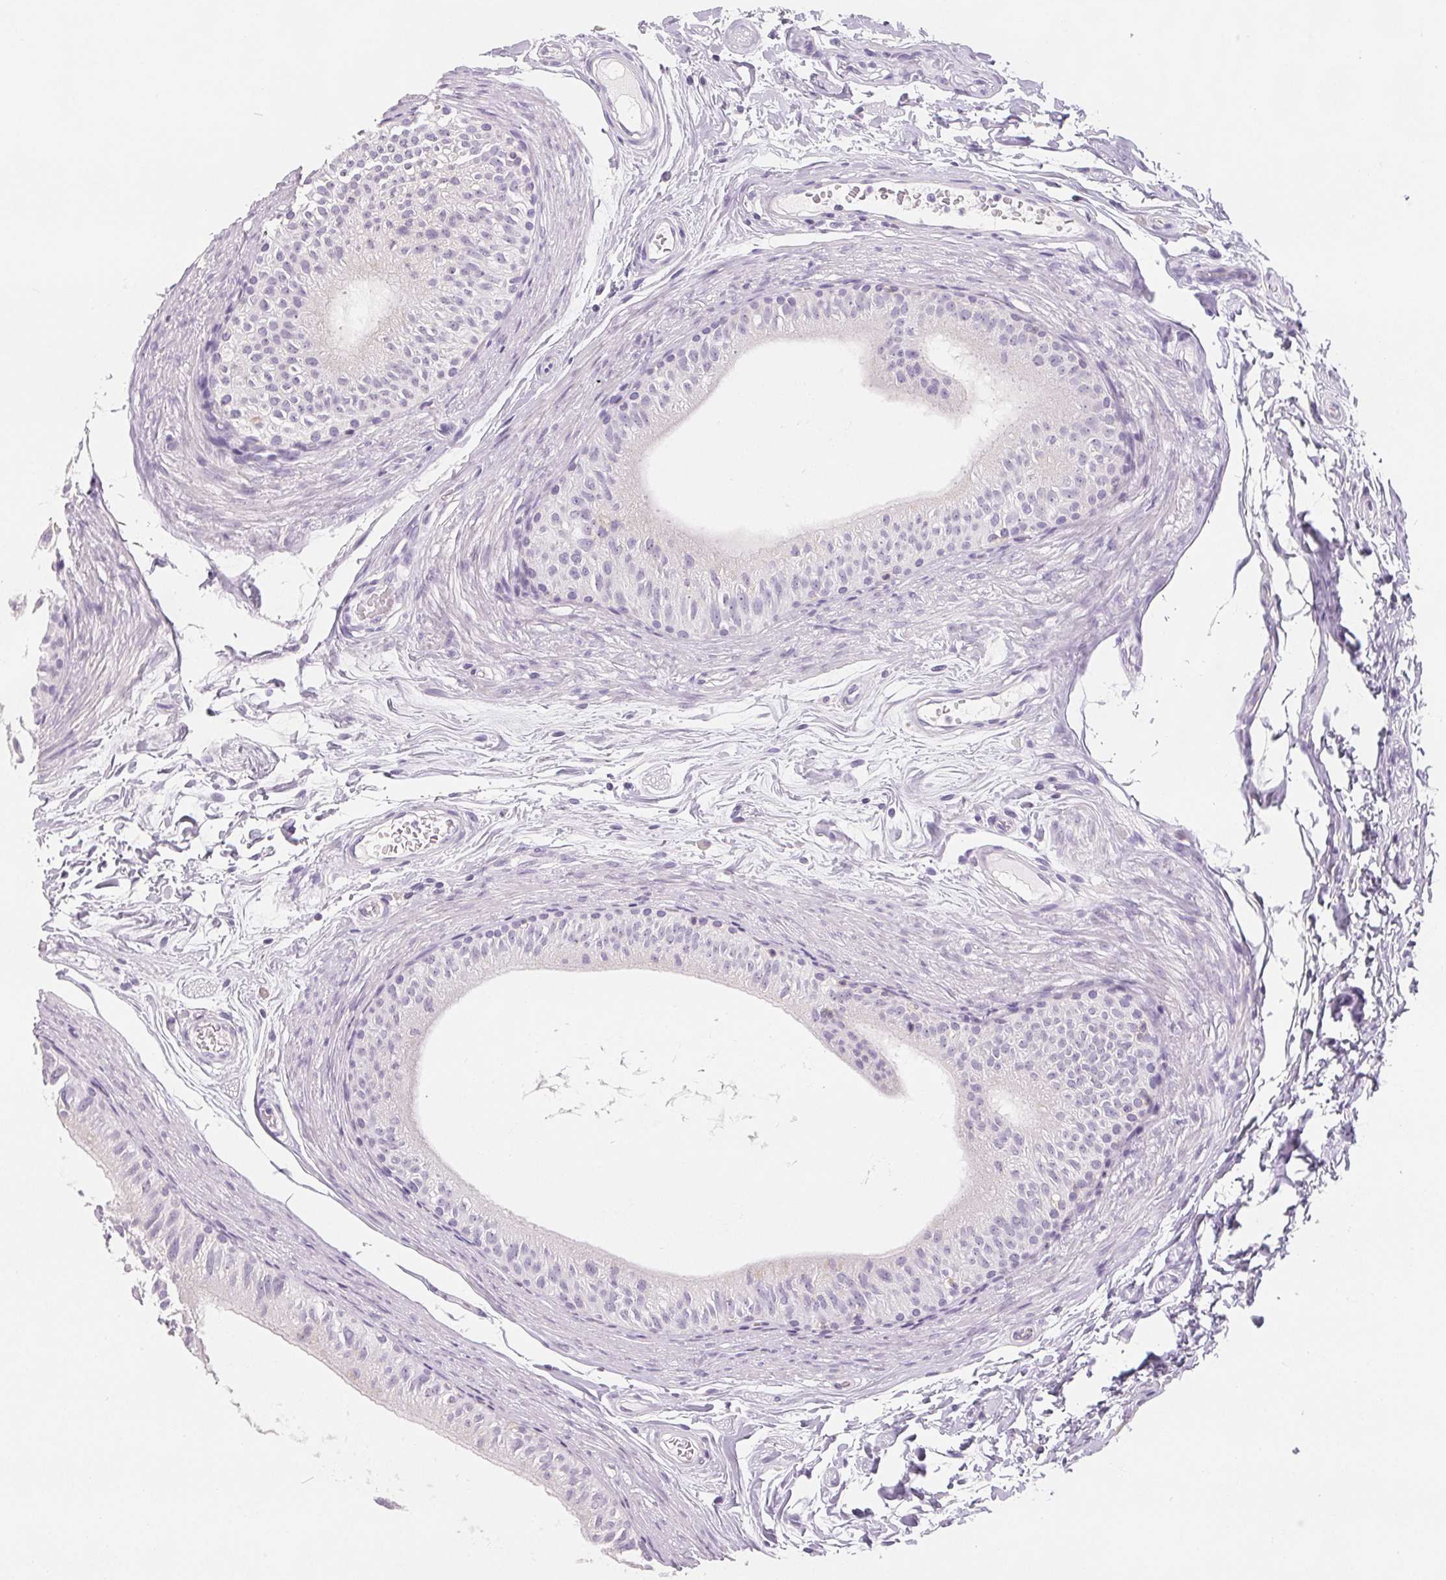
{"staining": {"intensity": "negative", "quantity": "none", "location": "none"}, "tissue": "epididymis", "cell_type": "Glandular cells", "image_type": "normal", "snomed": [{"axis": "morphology", "description": "Normal tissue, NOS"}, {"axis": "topography", "description": "Epididymis"}], "caption": "IHC image of benign epididymis stained for a protein (brown), which shows no expression in glandular cells. (Stains: DAB immunohistochemistry (IHC) with hematoxylin counter stain, Microscopy: brightfield microscopy at high magnification).", "gene": "CD69", "patient": {"sex": "male", "age": 36}}